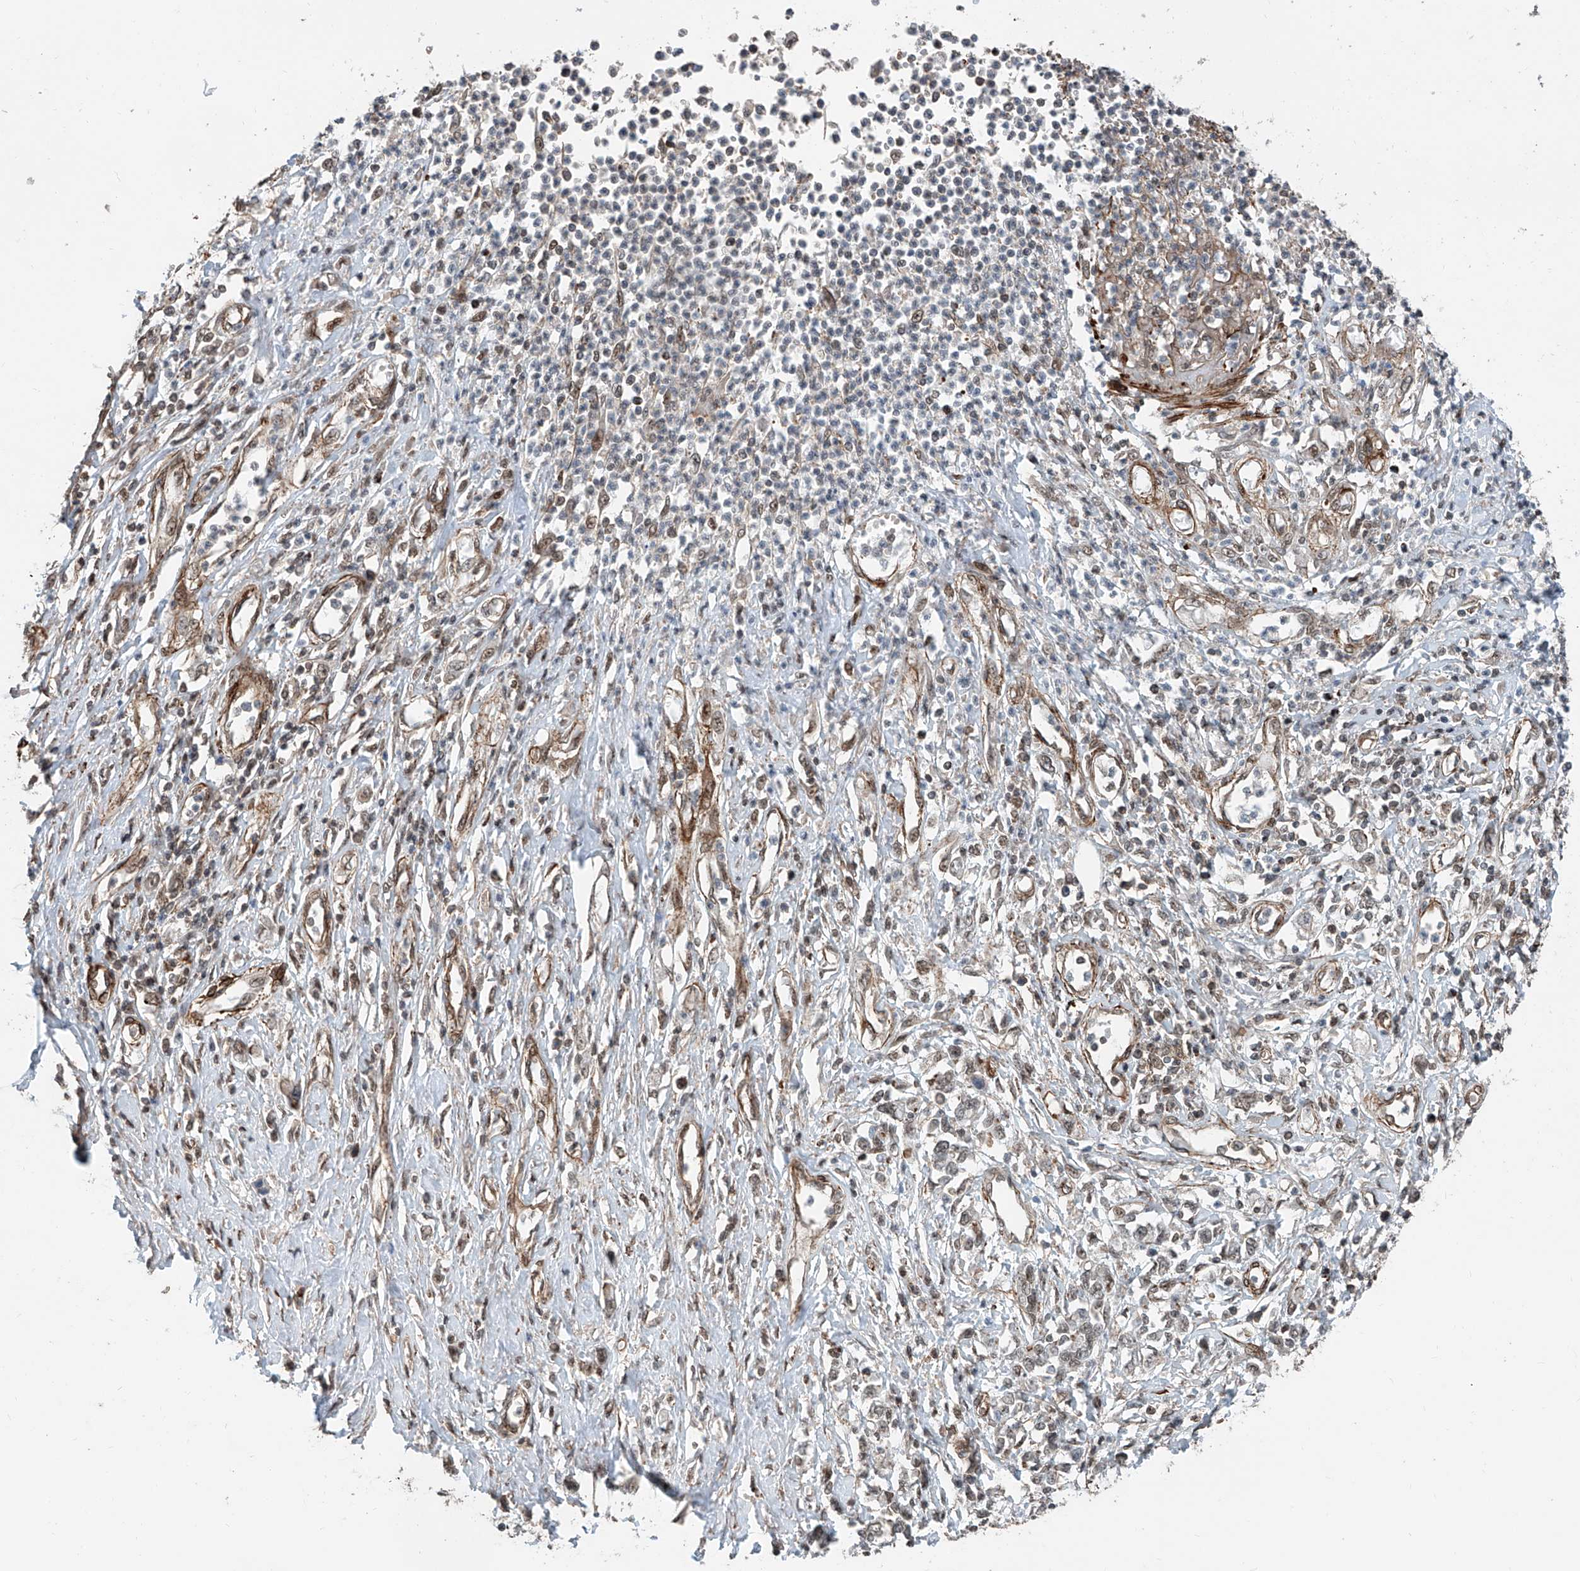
{"staining": {"intensity": "weak", "quantity": "25%-75%", "location": "nuclear"}, "tissue": "stomach cancer", "cell_type": "Tumor cells", "image_type": "cancer", "snomed": [{"axis": "morphology", "description": "Adenocarcinoma, NOS"}, {"axis": "topography", "description": "Stomach"}], "caption": "High-power microscopy captured an immunohistochemistry (IHC) micrograph of stomach cancer, revealing weak nuclear expression in about 25%-75% of tumor cells.", "gene": "SDE2", "patient": {"sex": "female", "age": 76}}